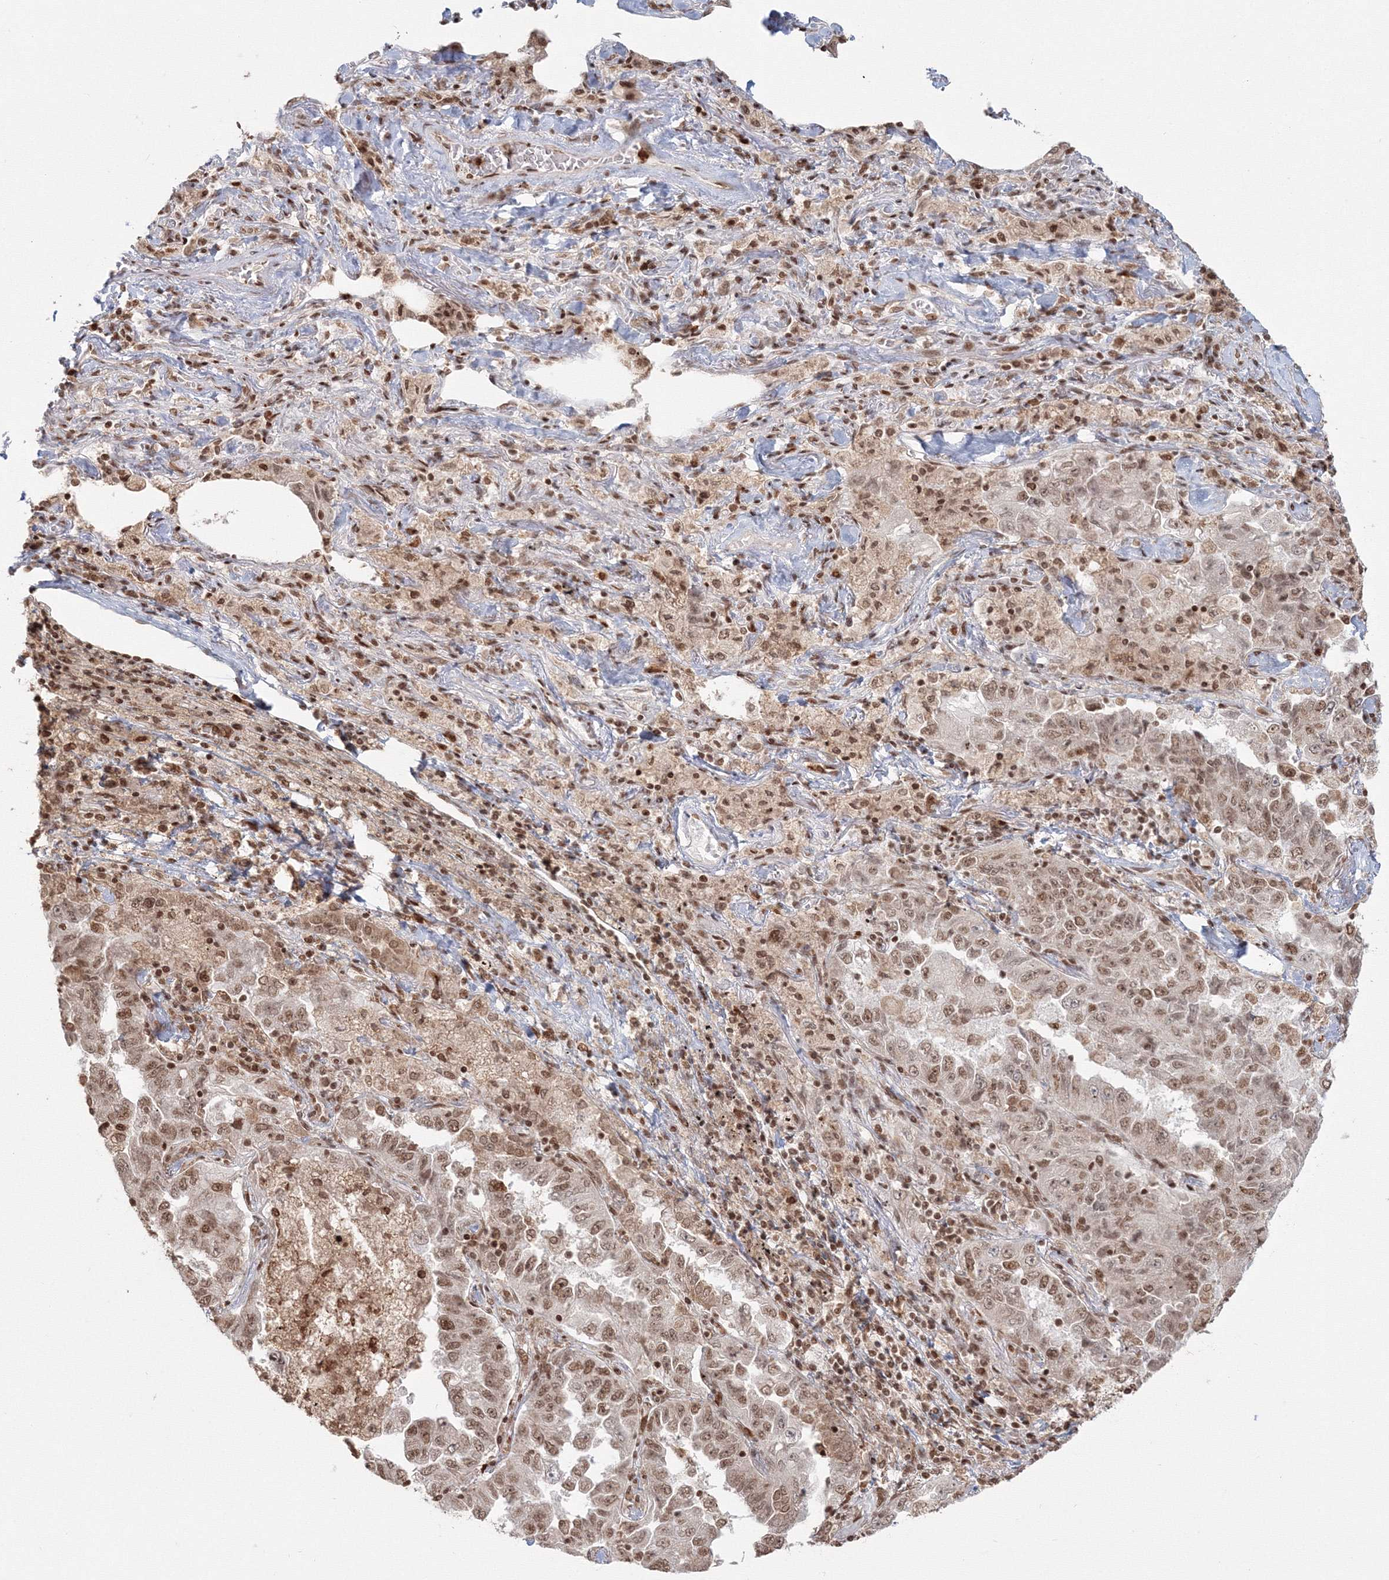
{"staining": {"intensity": "moderate", "quantity": ">75%", "location": "nuclear"}, "tissue": "lung cancer", "cell_type": "Tumor cells", "image_type": "cancer", "snomed": [{"axis": "morphology", "description": "Adenocarcinoma, NOS"}, {"axis": "topography", "description": "Lung"}], "caption": "The image reveals immunohistochemical staining of lung cancer (adenocarcinoma). There is moderate nuclear expression is appreciated in approximately >75% of tumor cells.", "gene": "KIF20A", "patient": {"sex": "female", "age": 51}}